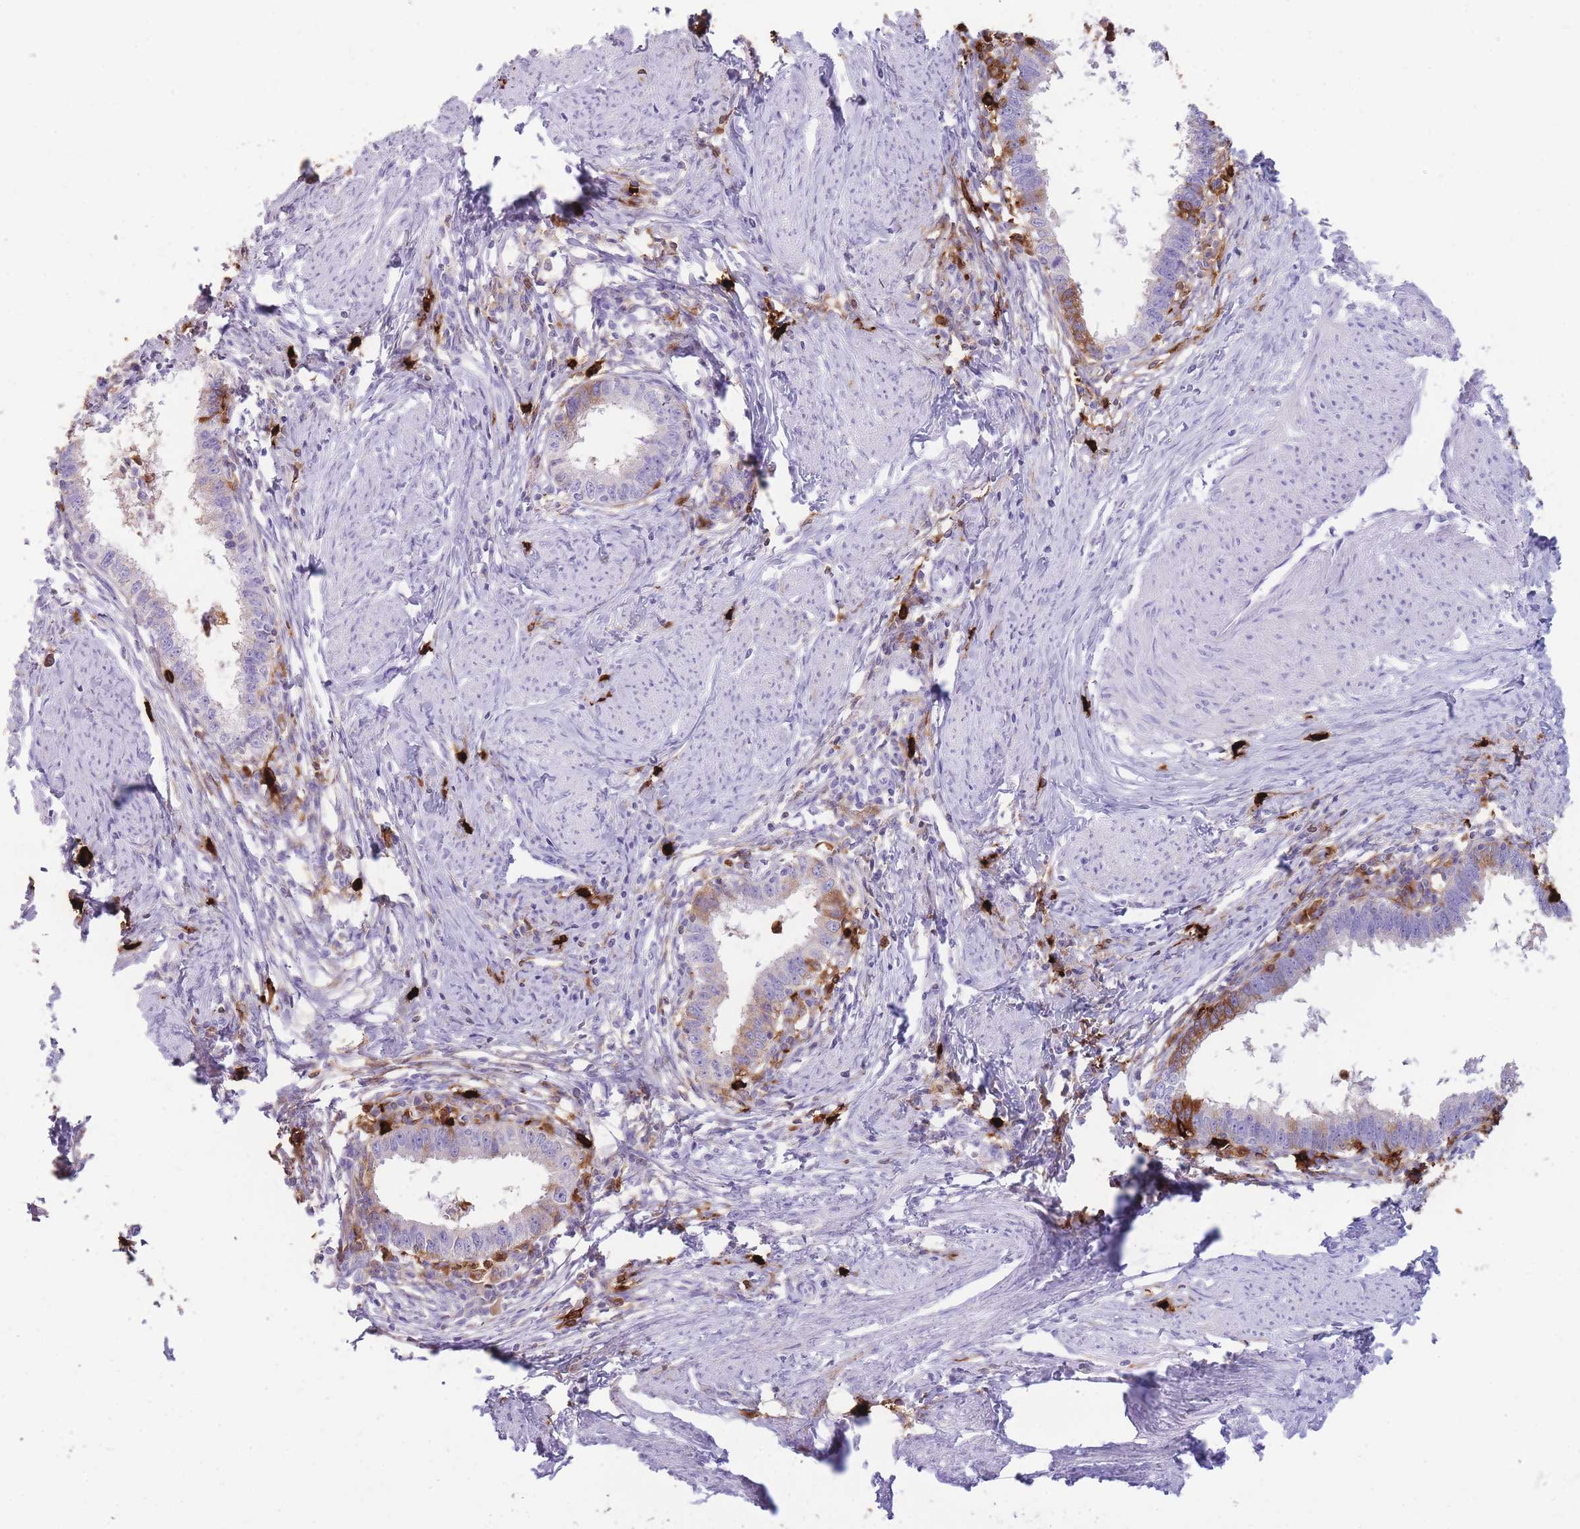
{"staining": {"intensity": "moderate", "quantity": "<25%", "location": "cytoplasmic/membranous"}, "tissue": "cervical cancer", "cell_type": "Tumor cells", "image_type": "cancer", "snomed": [{"axis": "morphology", "description": "Adenocarcinoma, NOS"}, {"axis": "topography", "description": "Cervix"}], "caption": "Immunohistochemistry (IHC) (DAB) staining of adenocarcinoma (cervical) demonstrates moderate cytoplasmic/membranous protein positivity in approximately <25% of tumor cells. (DAB (3,3'-diaminobenzidine) = brown stain, brightfield microscopy at high magnification).", "gene": "TPSAB1", "patient": {"sex": "female", "age": 36}}